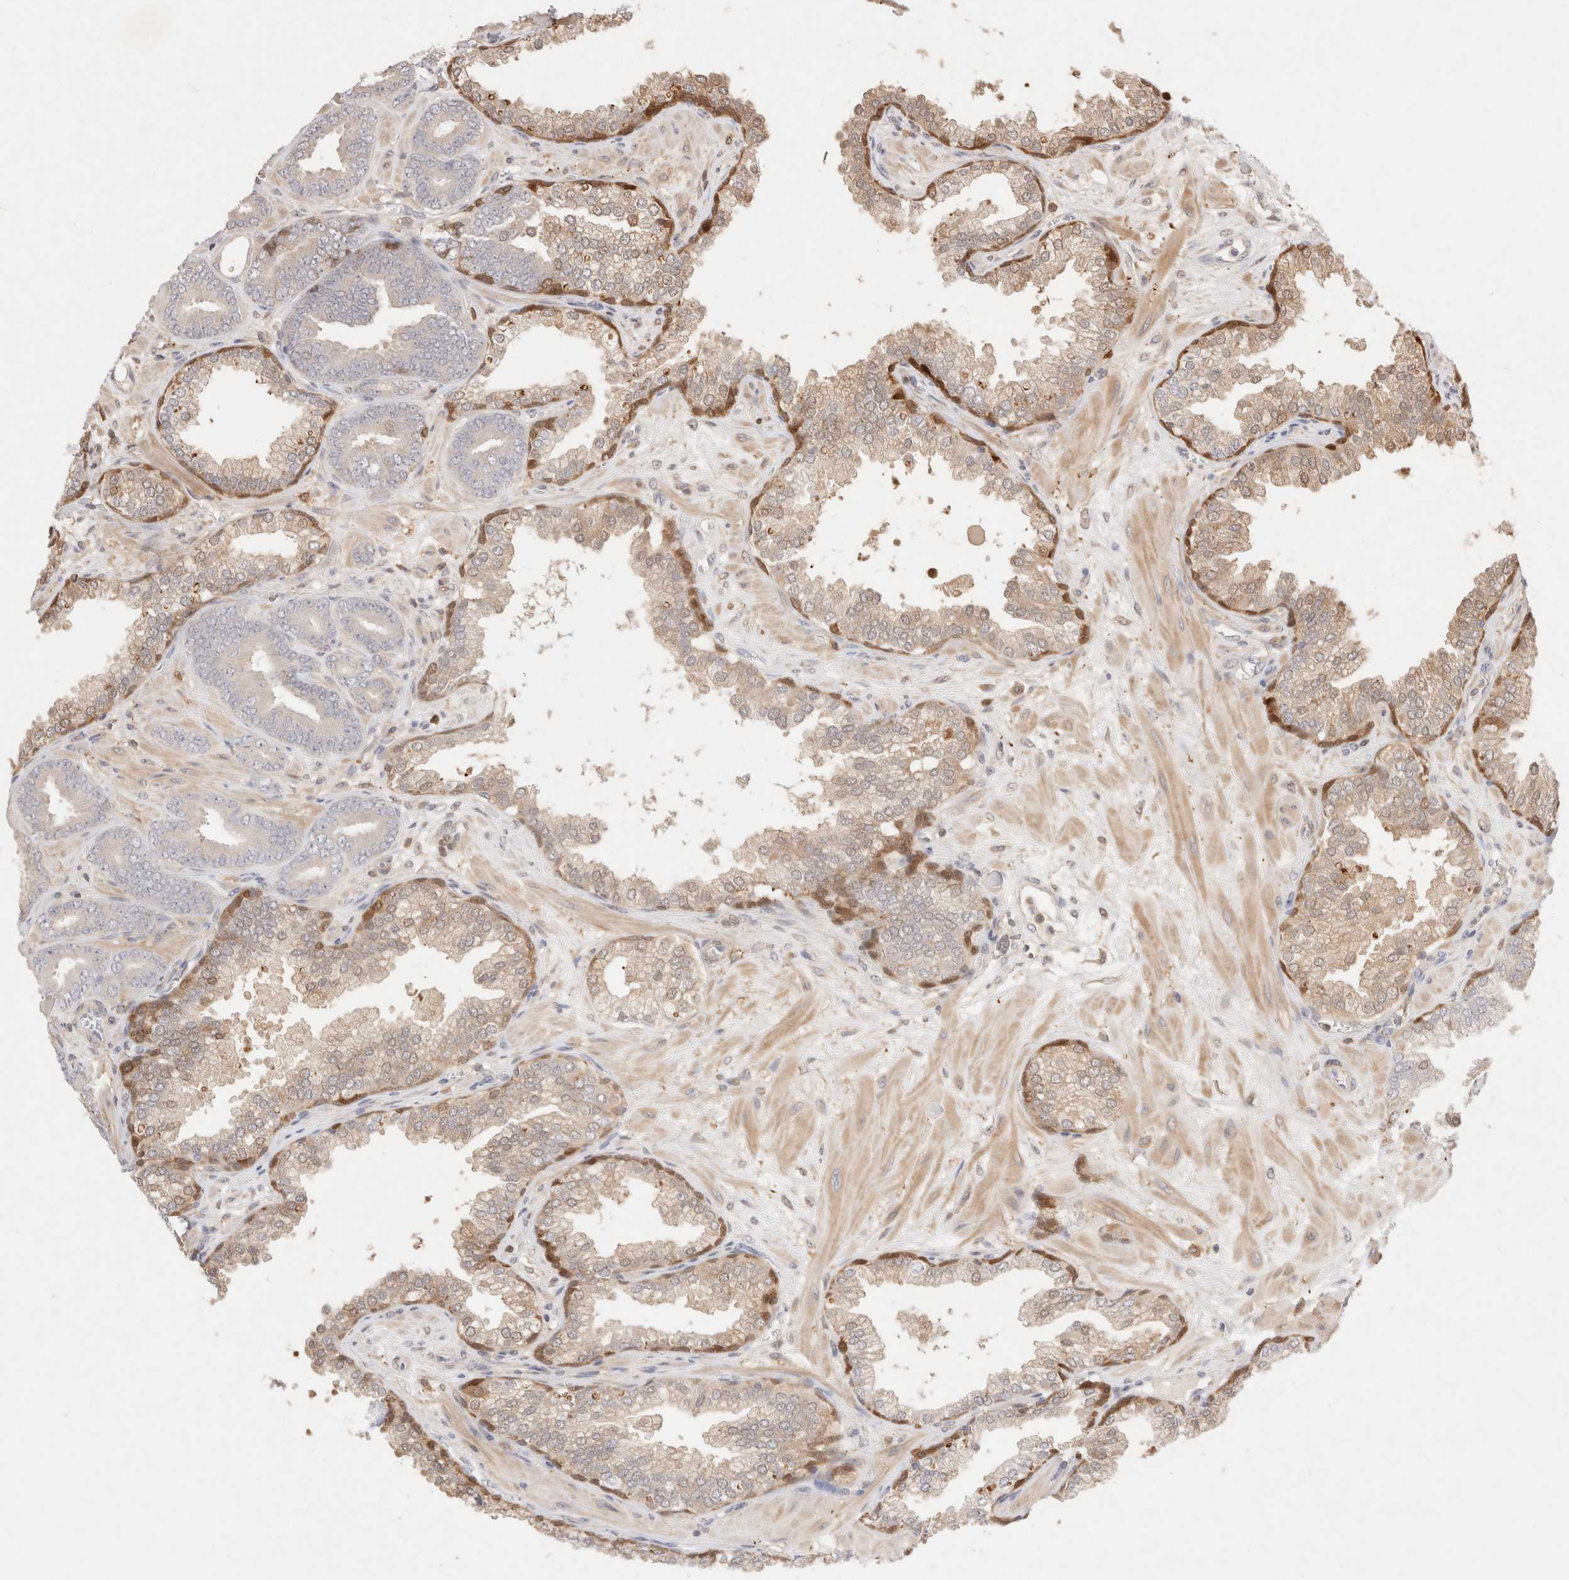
{"staining": {"intensity": "negative", "quantity": "none", "location": "none"}, "tissue": "prostate cancer", "cell_type": "Tumor cells", "image_type": "cancer", "snomed": [{"axis": "morphology", "description": "Adenocarcinoma, Low grade"}, {"axis": "topography", "description": "Prostate"}], "caption": "High magnification brightfield microscopy of prostate adenocarcinoma (low-grade) stained with DAB (3,3'-diaminobenzidine) (brown) and counterstained with hematoxylin (blue): tumor cells show no significant expression. The staining was performed using DAB (3,3'-diaminobenzidine) to visualize the protein expression in brown, while the nuclei were stained in blue with hematoxylin (Magnification: 20x).", "gene": "STARD10", "patient": {"sex": "male", "age": 62}}